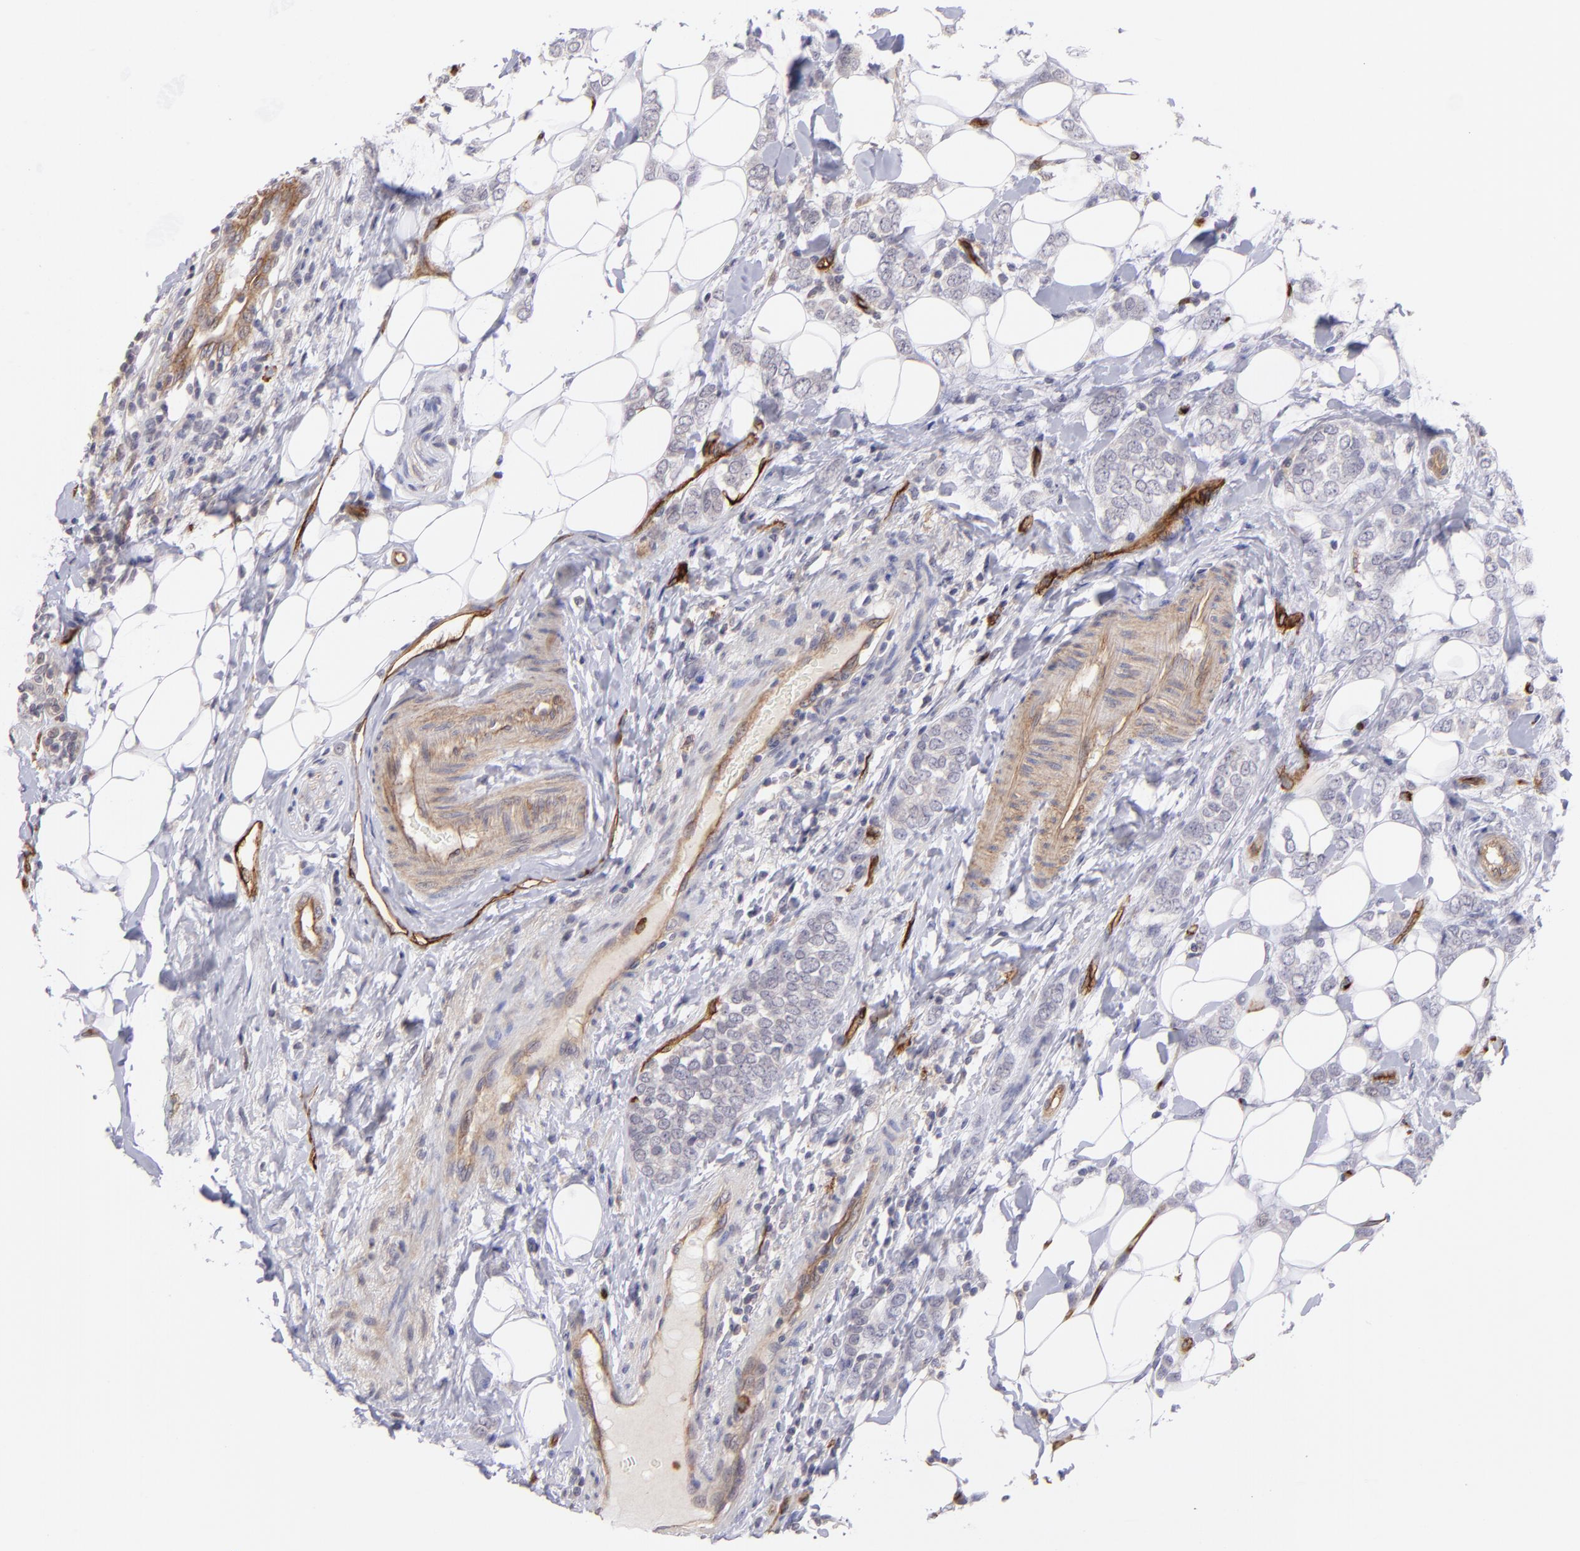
{"staining": {"intensity": "negative", "quantity": "none", "location": "none"}, "tissue": "breast cancer", "cell_type": "Tumor cells", "image_type": "cancer", "snomed": [{"axis": "morphology", "description": "Normal tissue, NOS"}, {"axis": "morphology", "description": "Lobular carcinoma"}, {"axis": "topography", "description": "Breast"}], "caption": "DAB immunohistochemical staining of breast lobular carcinoma exhibits no significant positivity in tumor cells. (DAB immunohistochemistry (IHC) with hematoxylin counter stain).", "gene": "DYSF", "patient": {"sex": "female", "age": 47}}